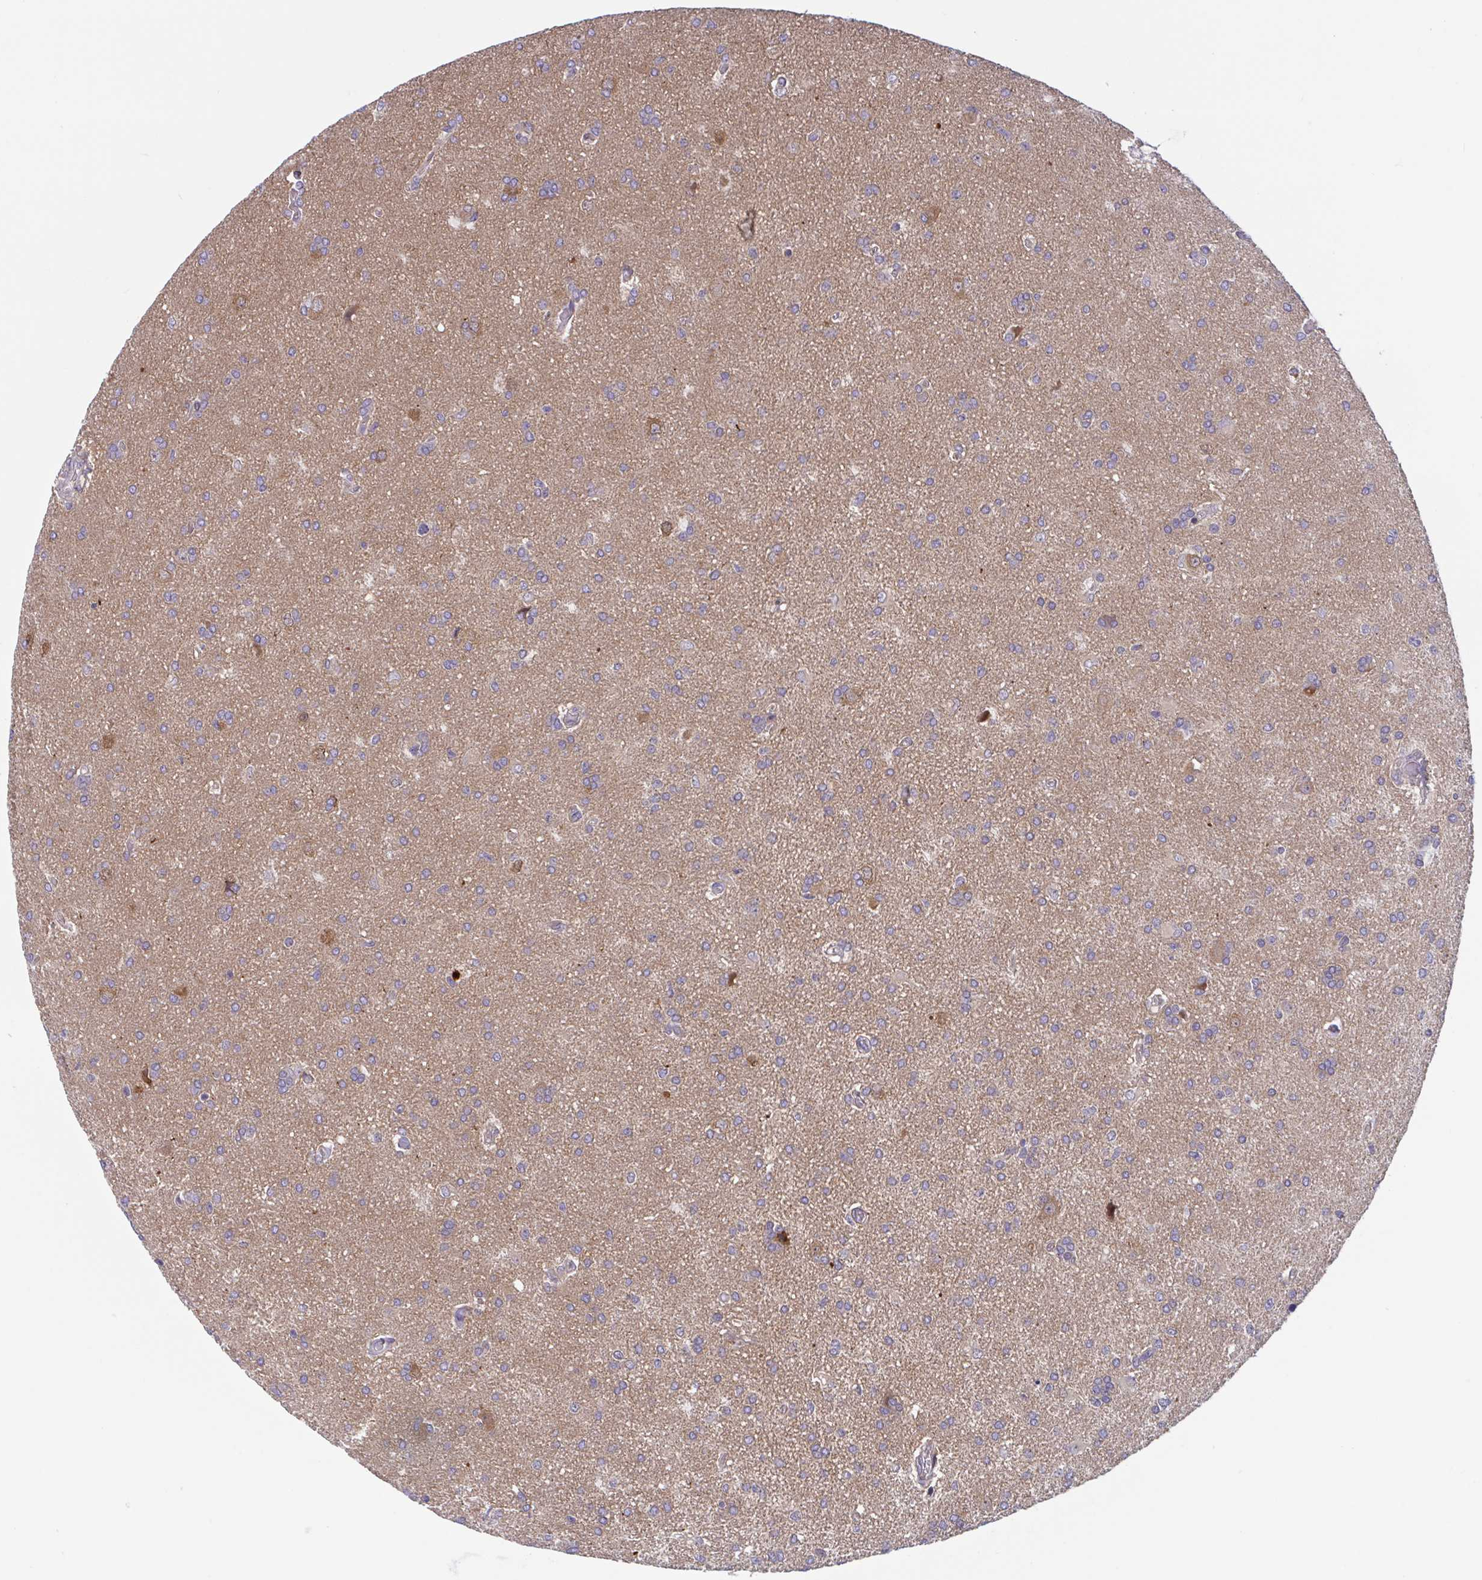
{"staining": {"intensity": "weak", "quantity": ">75%", "location": "cytoplasmic/membranous"}, "tissue": "glioma", "cell_type": "Tumor cells", "image_type": "cancer", "snomed": [{"axis": "morphology", "description": "Glioma, malignant, High grade"}, {"axis": "topography", "description": "Brain"}], "caption": "Immunohistochemistry (IHC) (DAB) staining of human glioma shows weak cytoplasmic/membranous protein positivity in about >75% of tumor cells. (DAB (3,3'-diaminobenzidine) = brown stain, brightfield microscopy at high magnification).", "gene": "LMNTD2", "patient": {"sex": "male", "age": 68}}